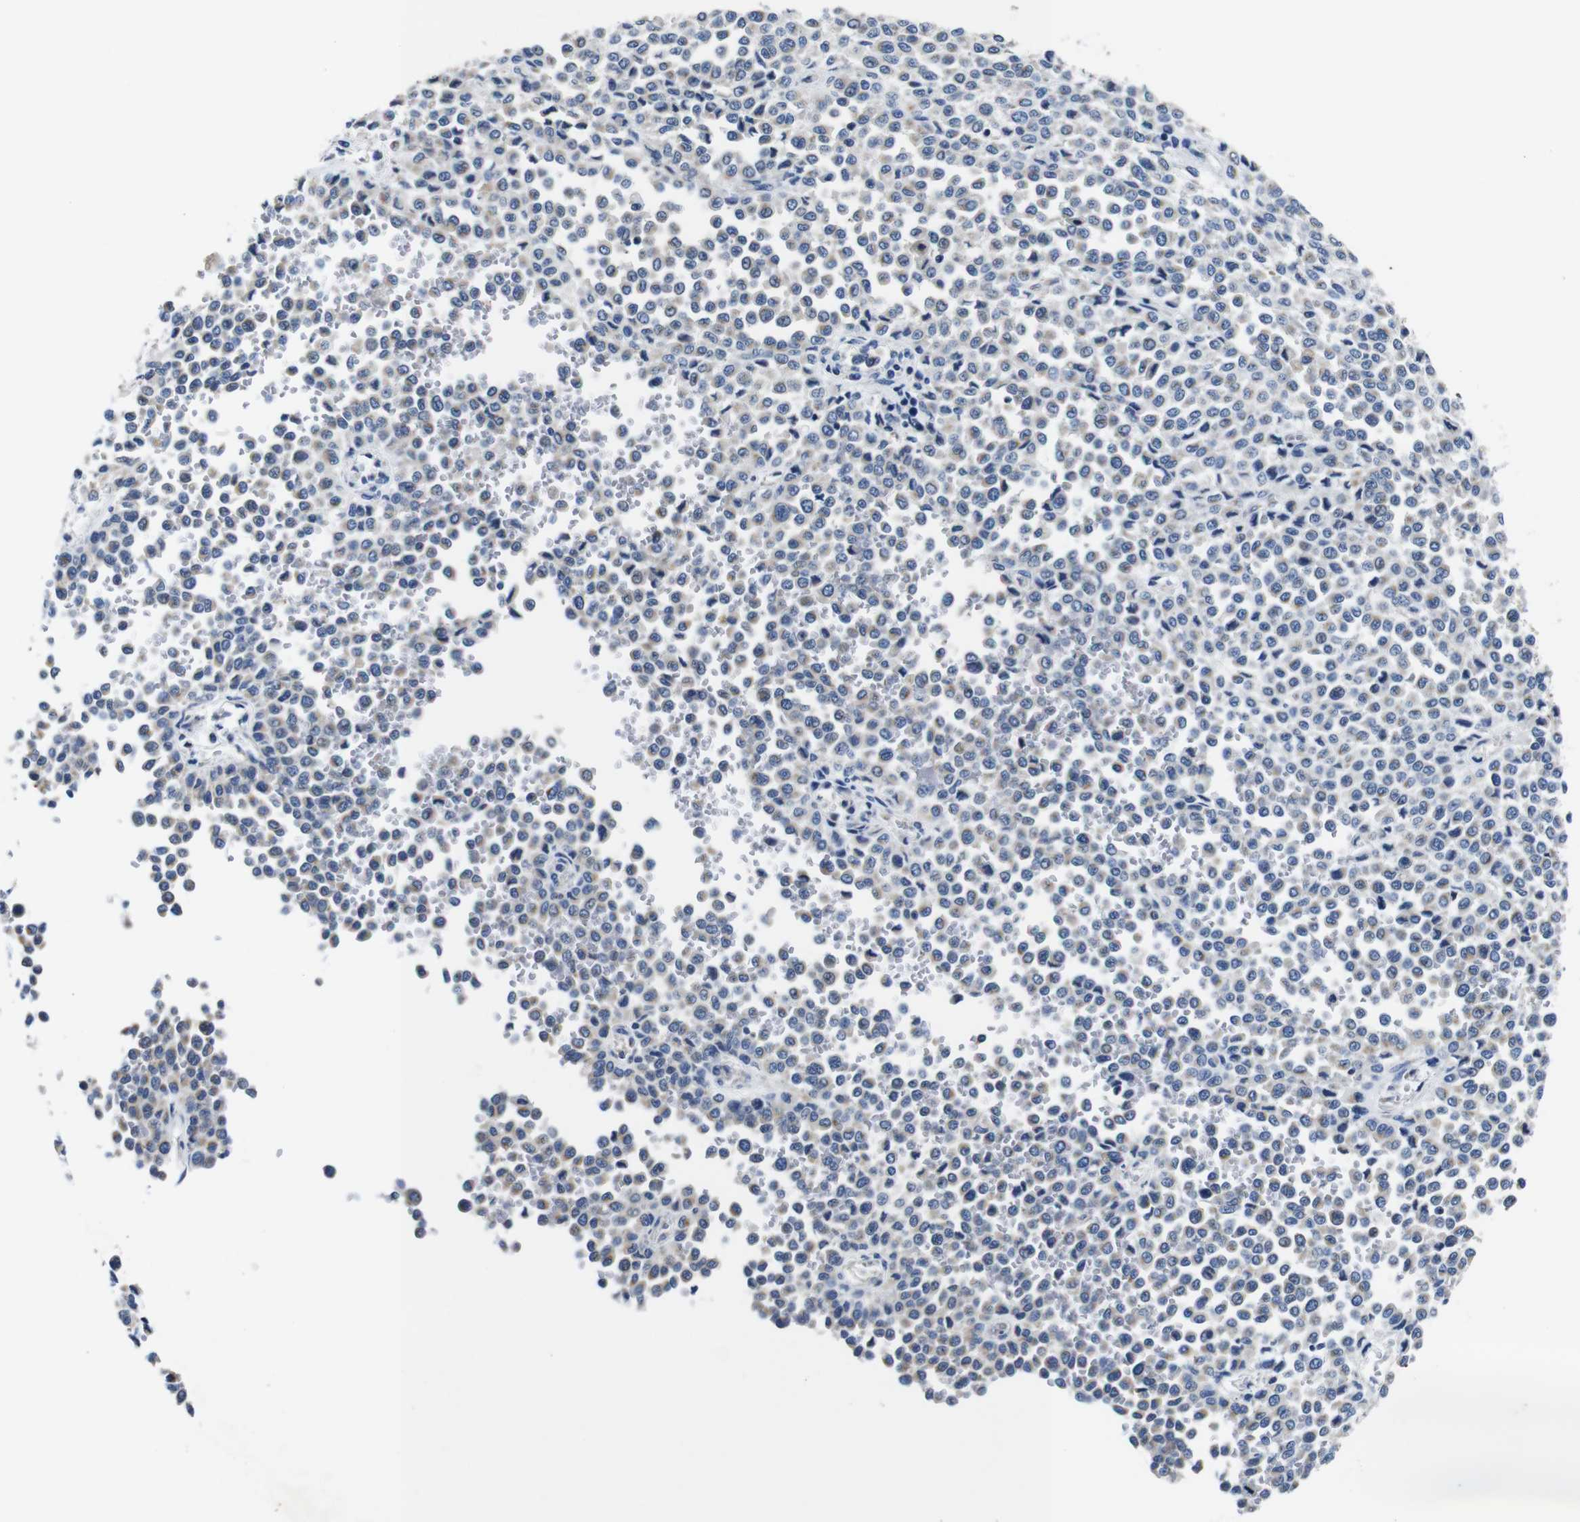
{"staining": {"intensity": "weak", "quantity": "<25%", "location": "cytoplasmic/membranous"}, "tissue": "melanoma", "cell_type": "Tumor cells", "image_type": "cancer", "snomed": [{"axis": "morphology", "description": "Malignant melanoma, Metastatic site"}, {"axis": "topography", "description": "Pancreas"}], "caption": "The immunohistochemistry histopathology image has no significant staining in tumor cells of malignant melanoma (metastatic site) tissue.", "gene": "SNX19", "patient": {"sex": "female", "age": 30}}